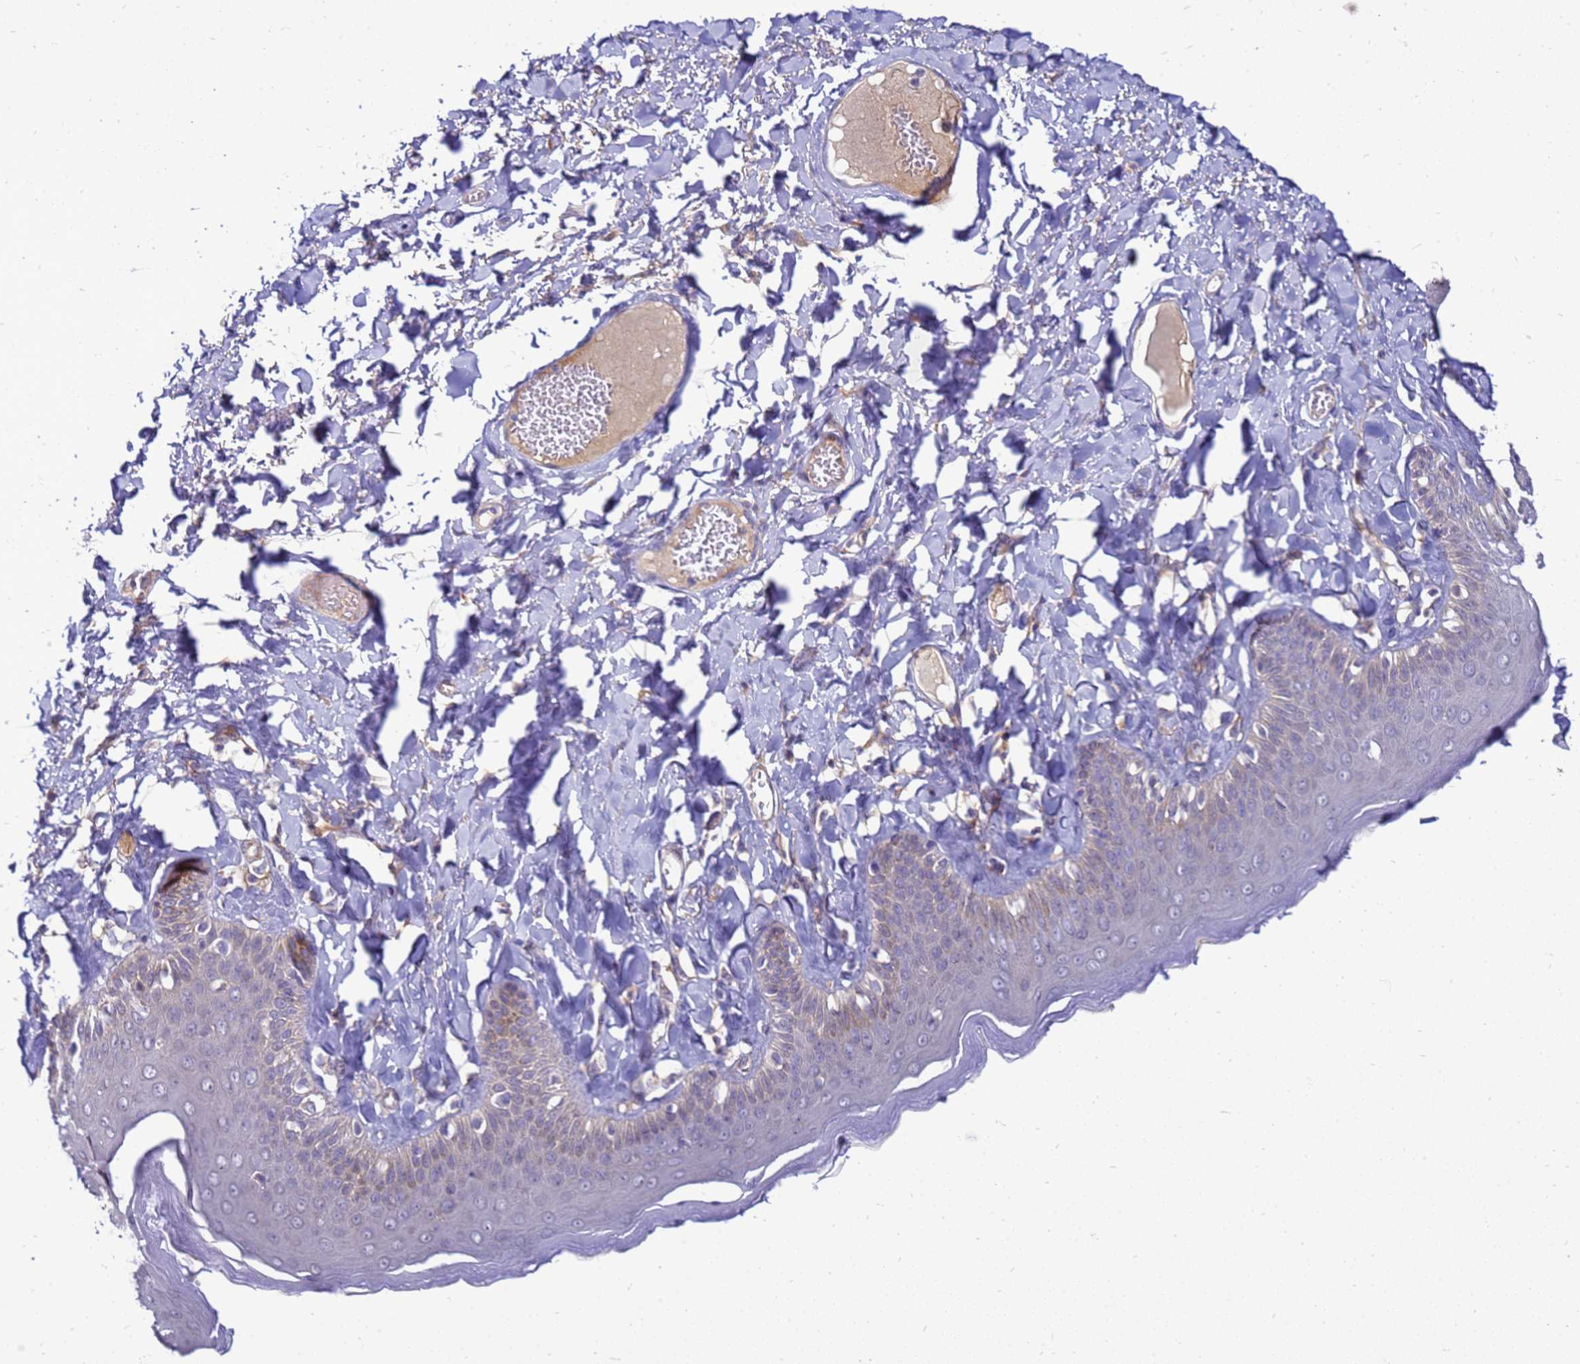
{"staining": {"intensity": "weak", "quantity": "25%-75%", "location": "cytoplasmic/membranous"}, "tissue": "skin", "cell_type": "Epidermal cells", "image_type": "normal", "snomed": [{"axis": "morphology", "description": "Normal tissue, NOS"}, {"axis": "topography", "description": "Anal"}], "caption": "Protein expression analysis of normal skin exhibits weak cytoplasmic/membranous staining in about 25%-75% of epidermal cells.", "gene": "ENOPH1", "patient": {"sex": "male", "age": 69}}